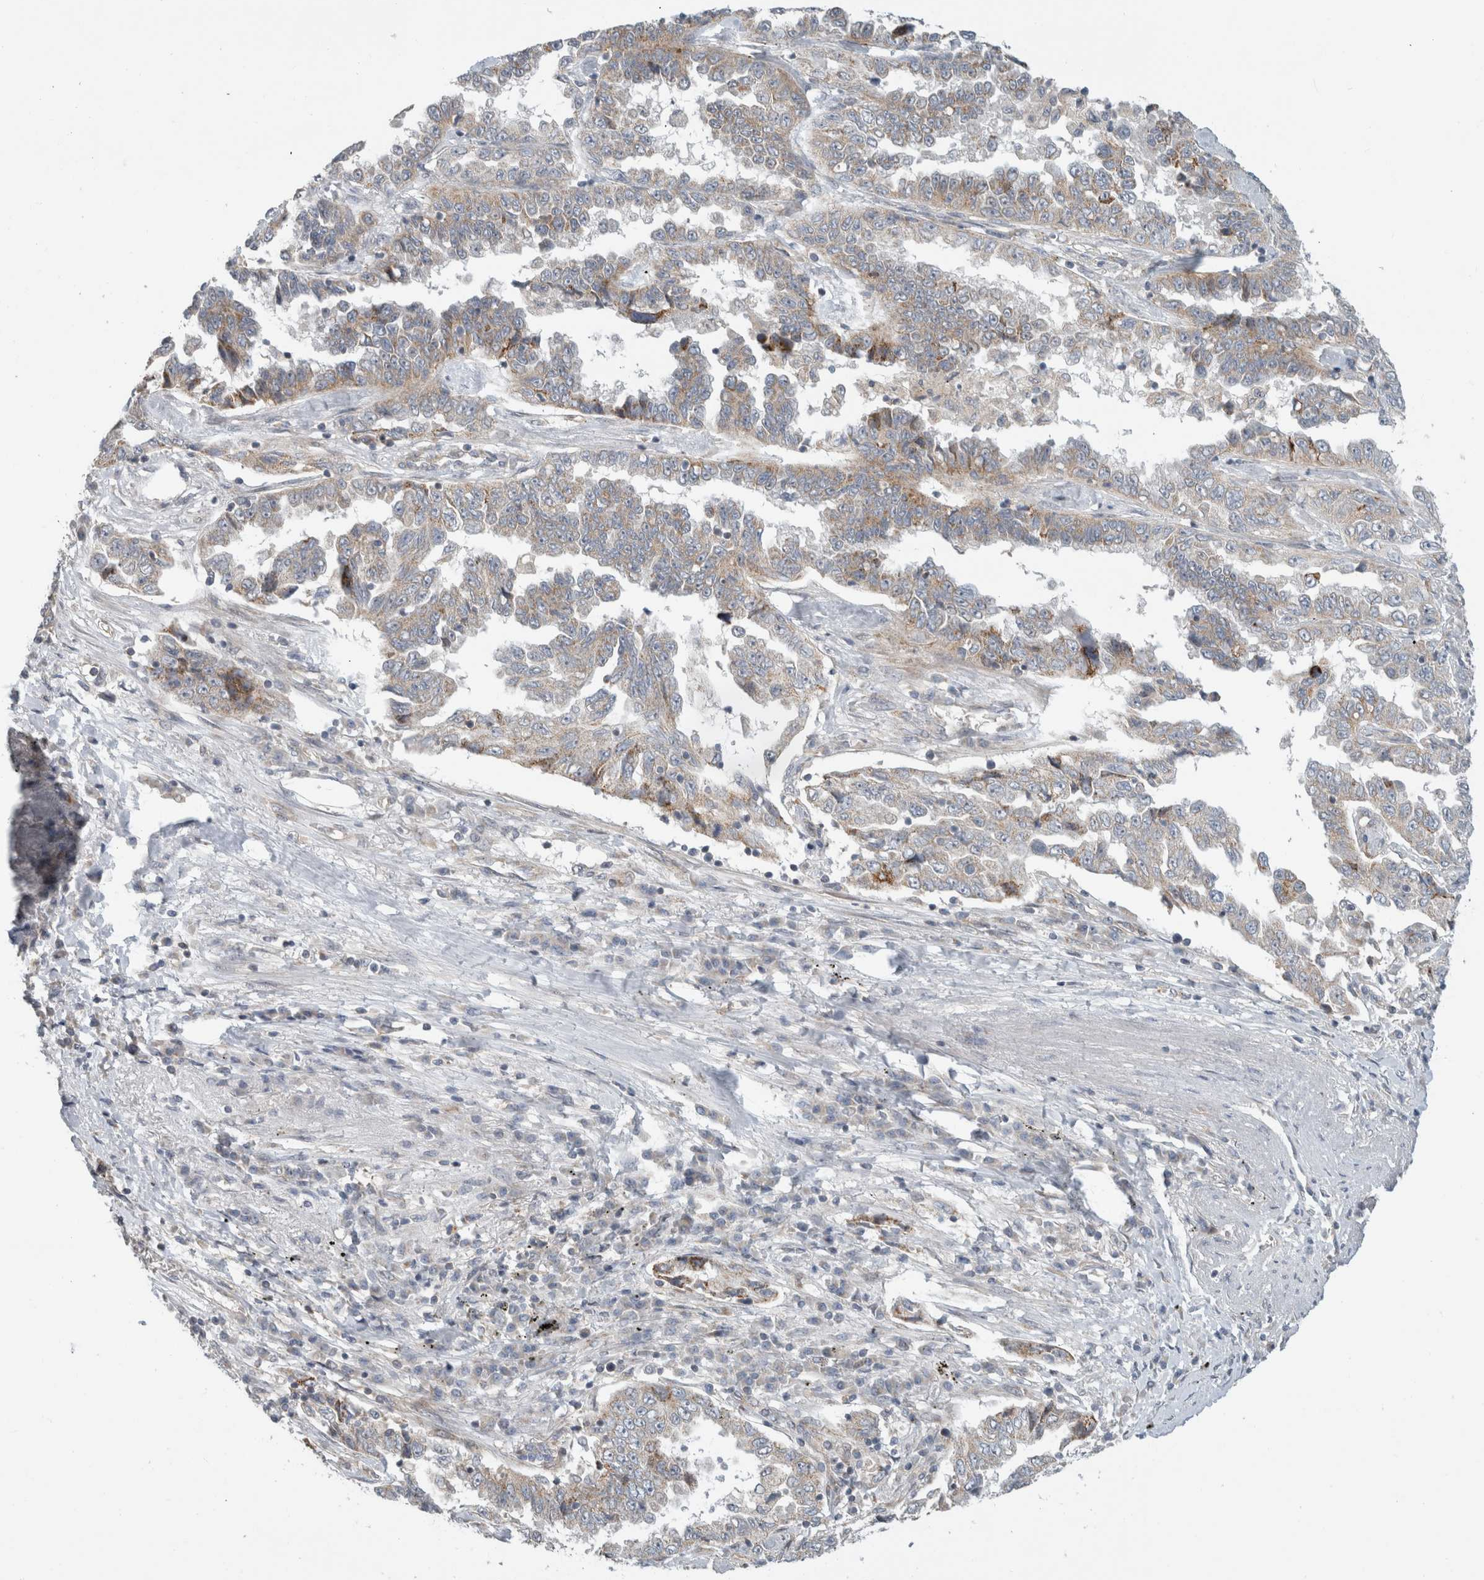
{"staining": {"intensity": "weak", "quantity": "25%-75%", "location": "cytoplasmic/membranous"}, "tissue": "lung cancer", "cell_type": "Tumor cells", "image_type": "cancer", "snomed": [{"axis": "morphology", "description": "Adenocarcinoma, NOS"}, {"axis": "topography", "description": "Lung"}], "caption": "Weak cytoplasmic/membranous protein expression is present in about 25%-75% of tumor cells in adenocarcinoma (lung).", "gene": "KPNA5", "patient": {"sex": "female", "age": 51}}